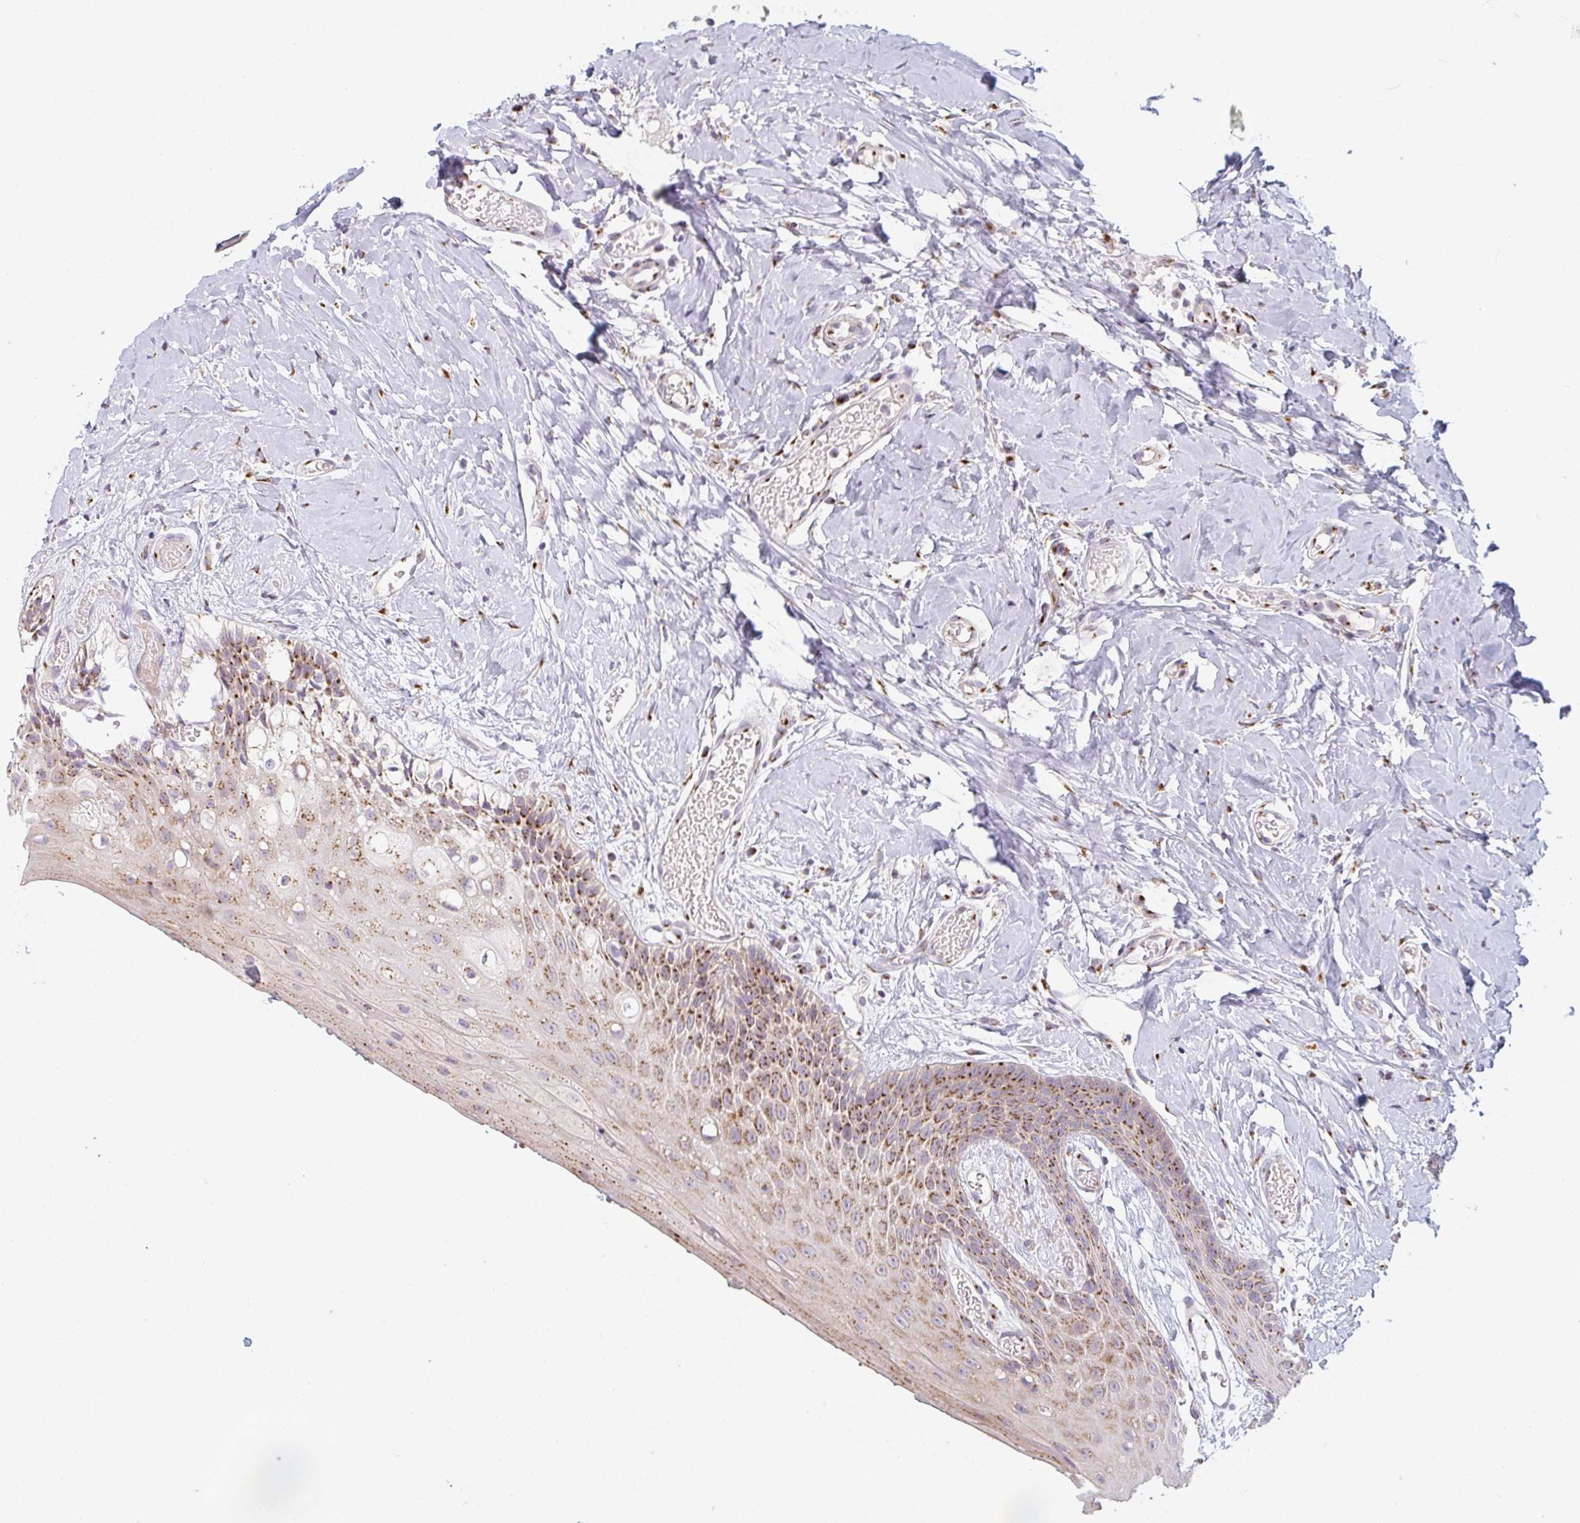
{"staining": {"intensity": "strong", "quantity": ">75%", "location": "cytoplasmic/membranous"}, "tissue": "oral mucosa", "cell_type": "Squamous epithelial cells", "image_type": "normal", "snomed": [{"axis": "morphology", "description": "Normal tissue, NOS"}, {"axis": "topography", "description": "Oral tissue"}, {"axis": "topography", "description": "Tounge, NOS"}], "caption": "Brown immunohistochemical staining in unremarkable oral mucosa reveals strong cytoplasmic/membranous expression in approximately >75% of squamous epithelial cells.", "gene": "GVQW3", "patient": {"sex": "female", "age": 62}}